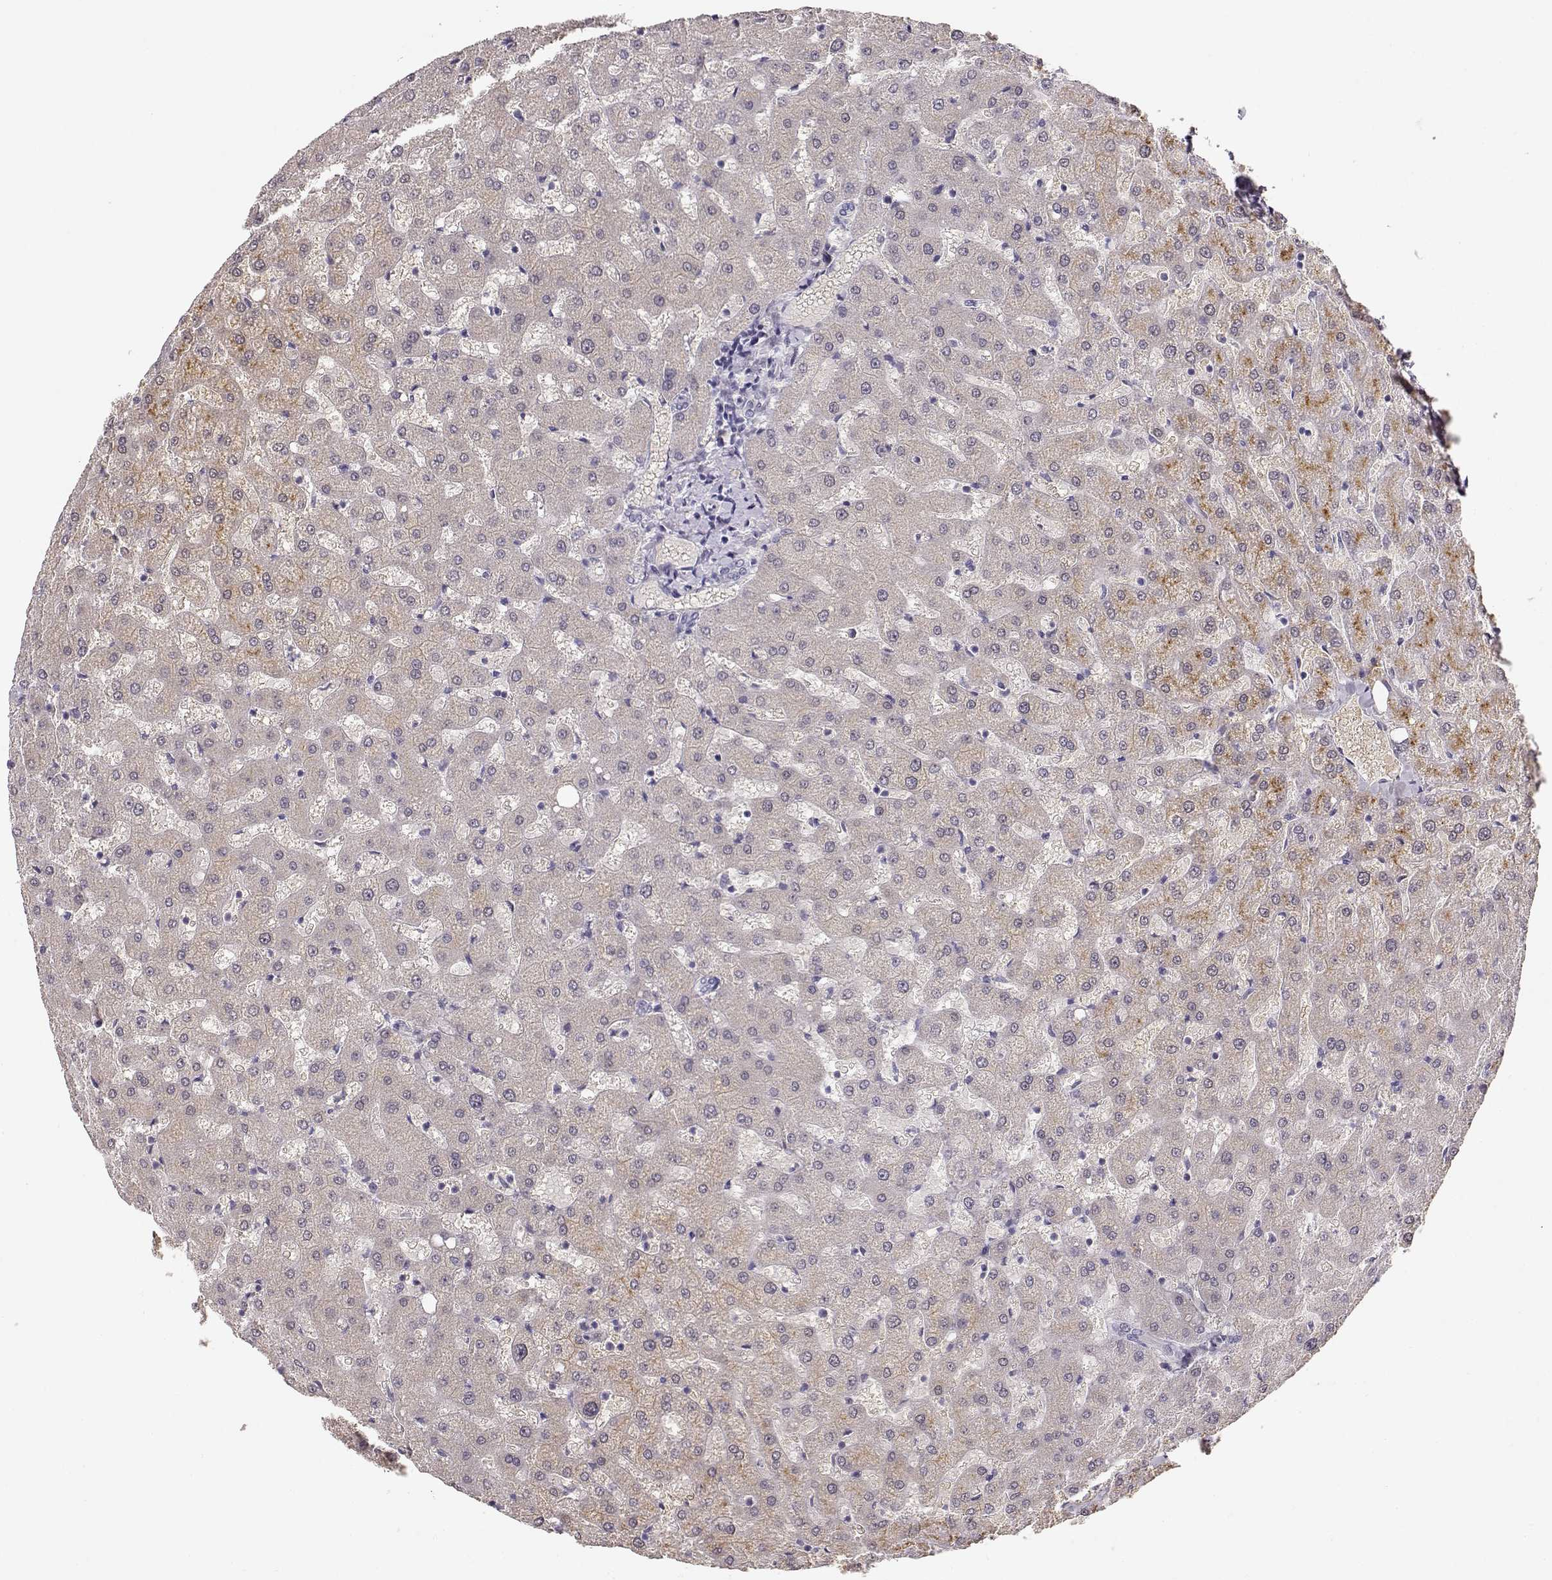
{"staining": {"intensity": "negative", "quantity": "none", "location": "none"}, "tissue": "liver", "cell_type": "Cholangiocytes", "image_type": "normal", "snomed": [{"axis": "morphology", "description": "Normal tissue, NOS"}, {"axis": "topography", "description": "Liver"}], "caption": "Unremarkable liver was stained to show a protein in brown. There is no significant staining in cholangiocytes. (Brightfield microscopy of DAB IHC at high magnification).", "gene": "TTC26", "patient": {"sex": "female", "age": 50}}